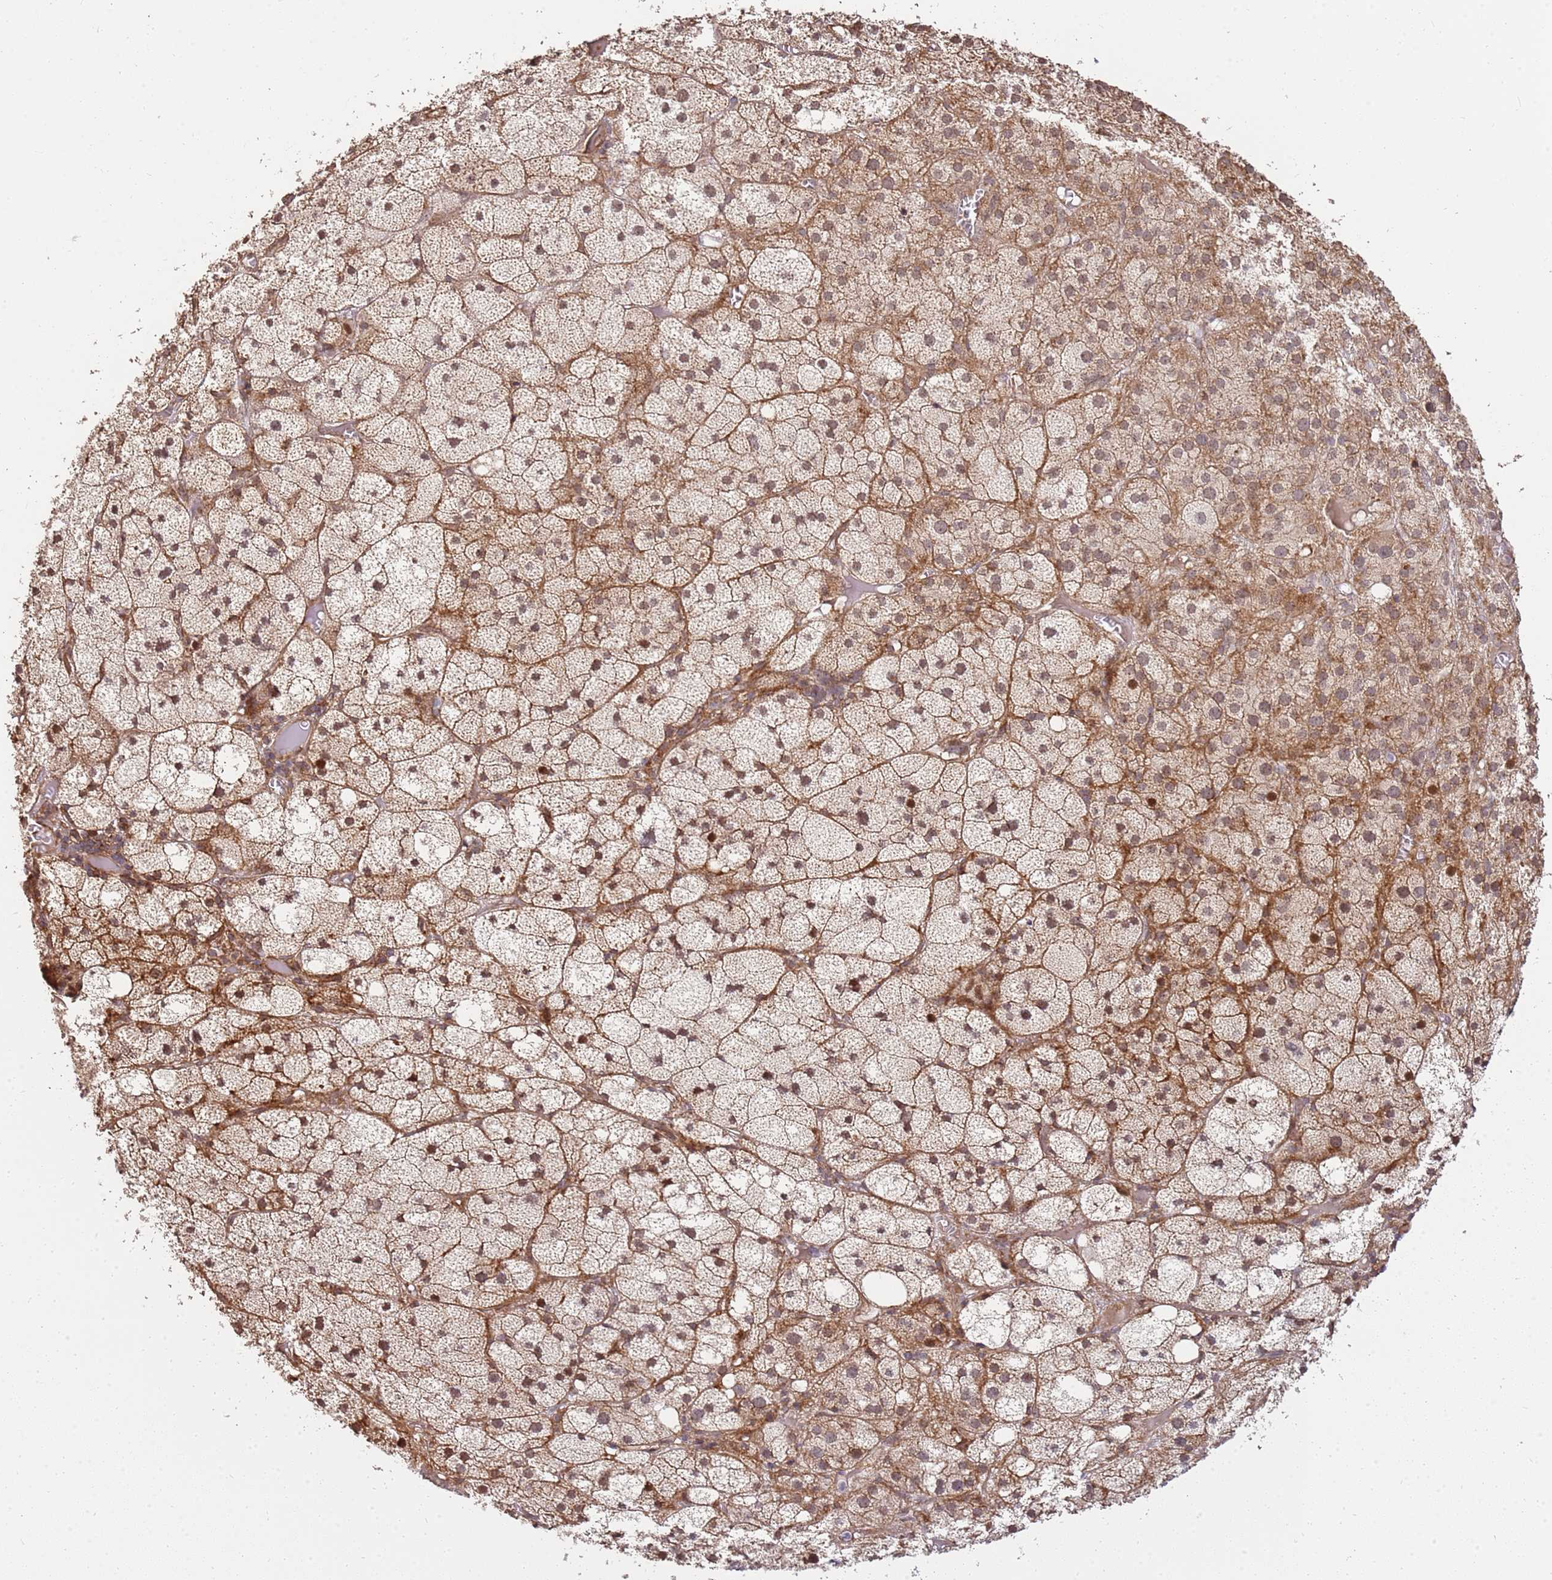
{"staining": {"intensity": "moderate", "quantity": ">75%", "location": "cytoplasmic/membranous,nuclear"}, "tissue": "adrenal gland", "cell_type": "Glandular cells", "image_type": "normal", "snomed": [{"axis": "morphology", "description": "Normal tissue, NOS"}, {"axis": "topography", "description": "Adrenal gland"}], "caption": "Adrenal gland stained with DAB (3,3'-diaminobenzidine) immunohistochemistry (IHC) reveals medium levels of moderate cytoplasmic/membranous,nuclear staining in approximately >75% of glandular cells.", "gene": "ST18", "patient": {"sex": "female", "age": 61}}